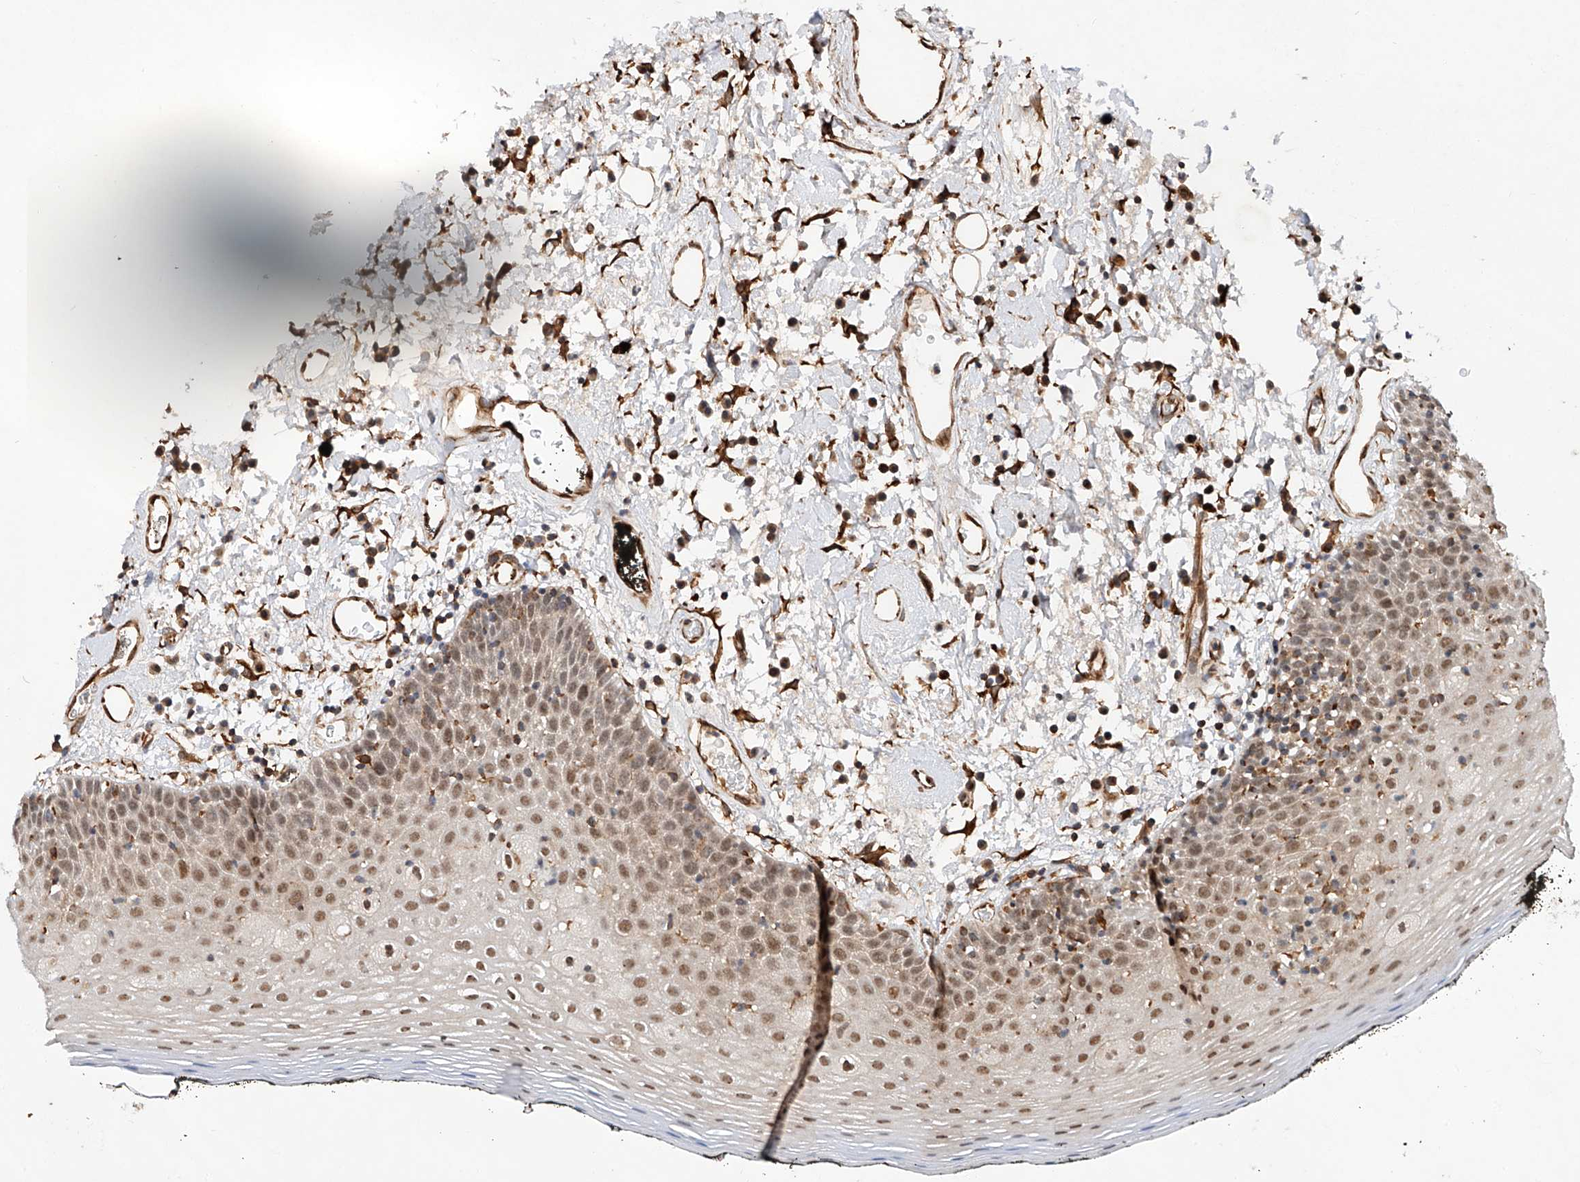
{"staining": {"intensity": "moderate", "quantity": "25%-75%", "location": "nuclear"}, "tissue": "oral mucosa", "cell_type": "Squamous epithelial cells", "image_type": "normal", "snomed": [{"axis": "morphology", "description": "Normal tissue, NOS"}, {"axis": "topography", "description": "Oral tissue"}], "caption": "Moderate nuclear expression is identified in about 25%-75% of squamous epithelial cells in unremarkable oral mucosa. (DAB (3,3'-diaminobenzidine) IHC, brown staining for protein, blue staining for nuclei).", "gene": "AMD1", "patient": {"sex": "male", "age": 74}}